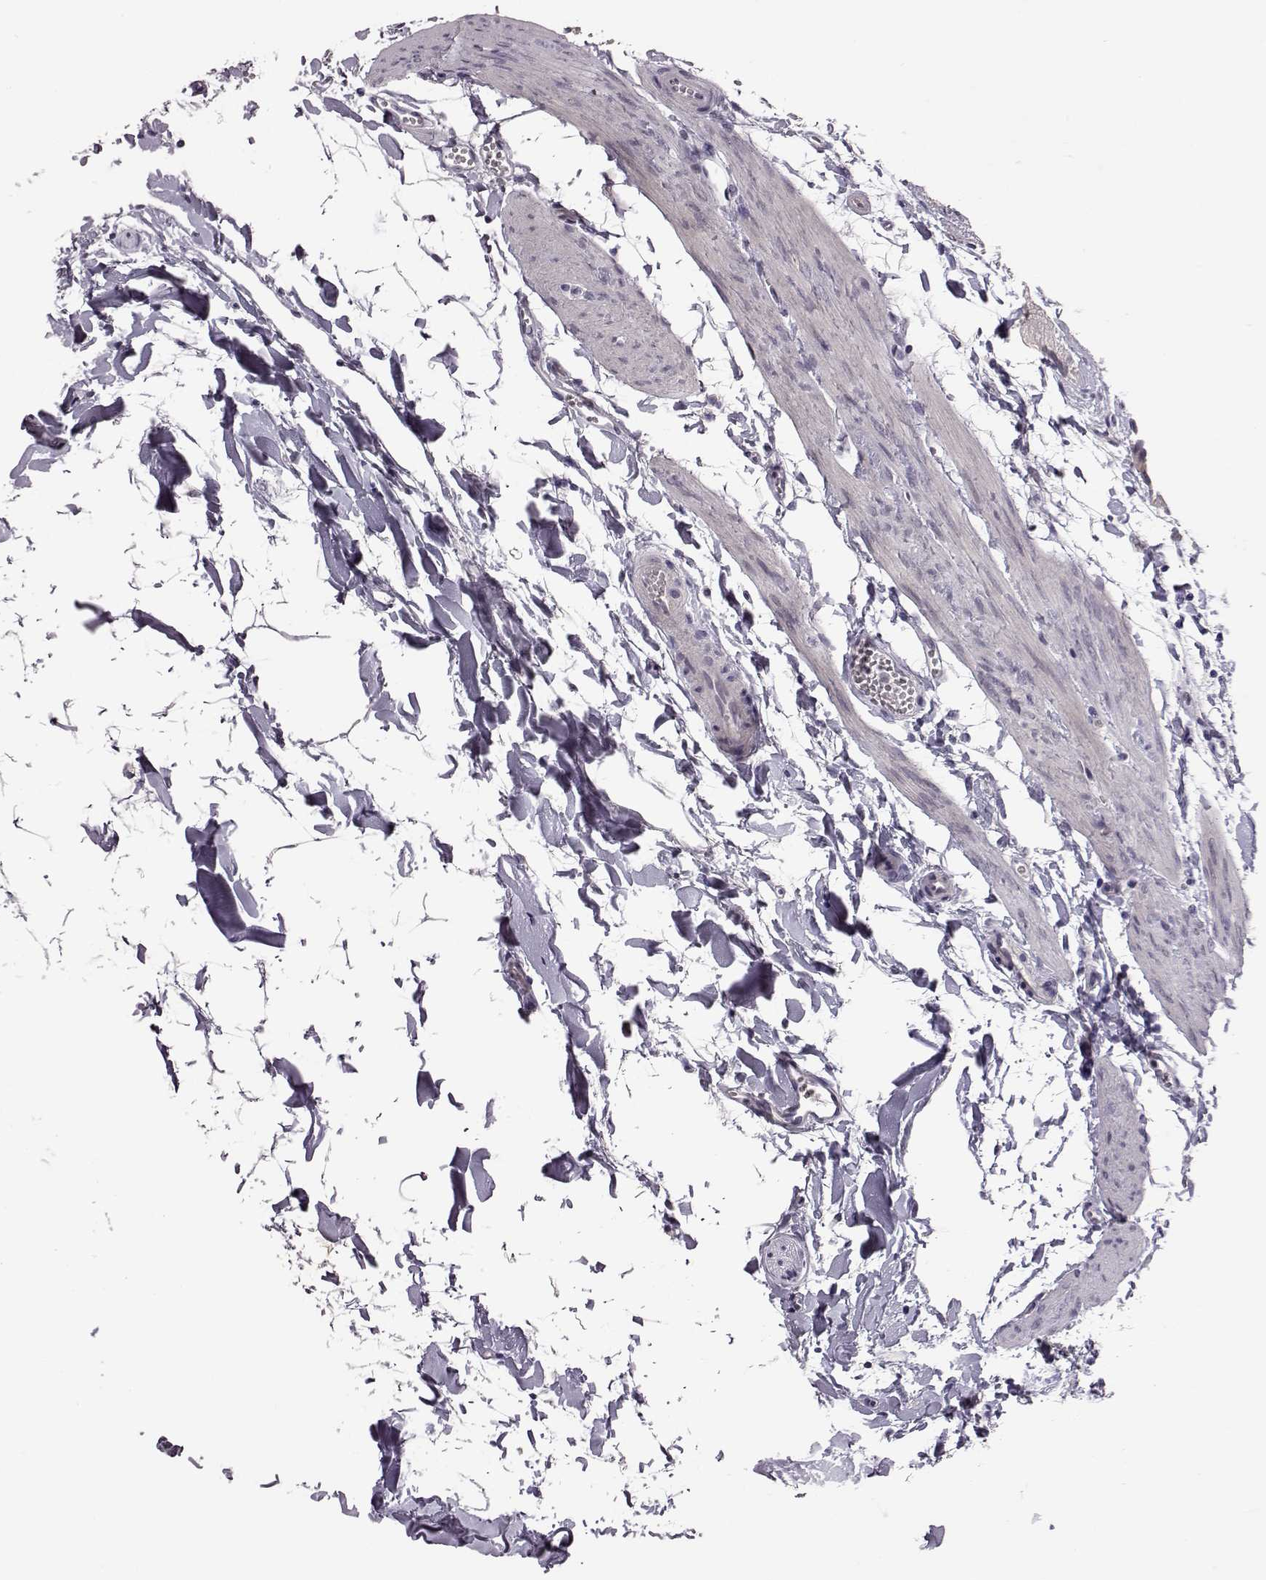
{"staining": {"intensity": "weak", "quantity": "<25%", "location": "cytoplasmic/membranous"}, "tissue": "gallbladder", "cell_type": "Glandular cells", "image_type": "normal", "snomed": [{"axis": "morphology", "description": "Normal tissue, NOS"}, {"axis": "topography", "description": "Gallbladder"}], "caption": "Immunohistochemistry histopathology image of unremarkable gallbladder stained for a protein (brown), which demonstrates no expression in glandular cells. (DAB (3,3'-diaminobenzidine) immunohistochemistry (IHC), high magnification).", "gene": "C10orf62", "patient": {"sex": "female", "age": 63}}